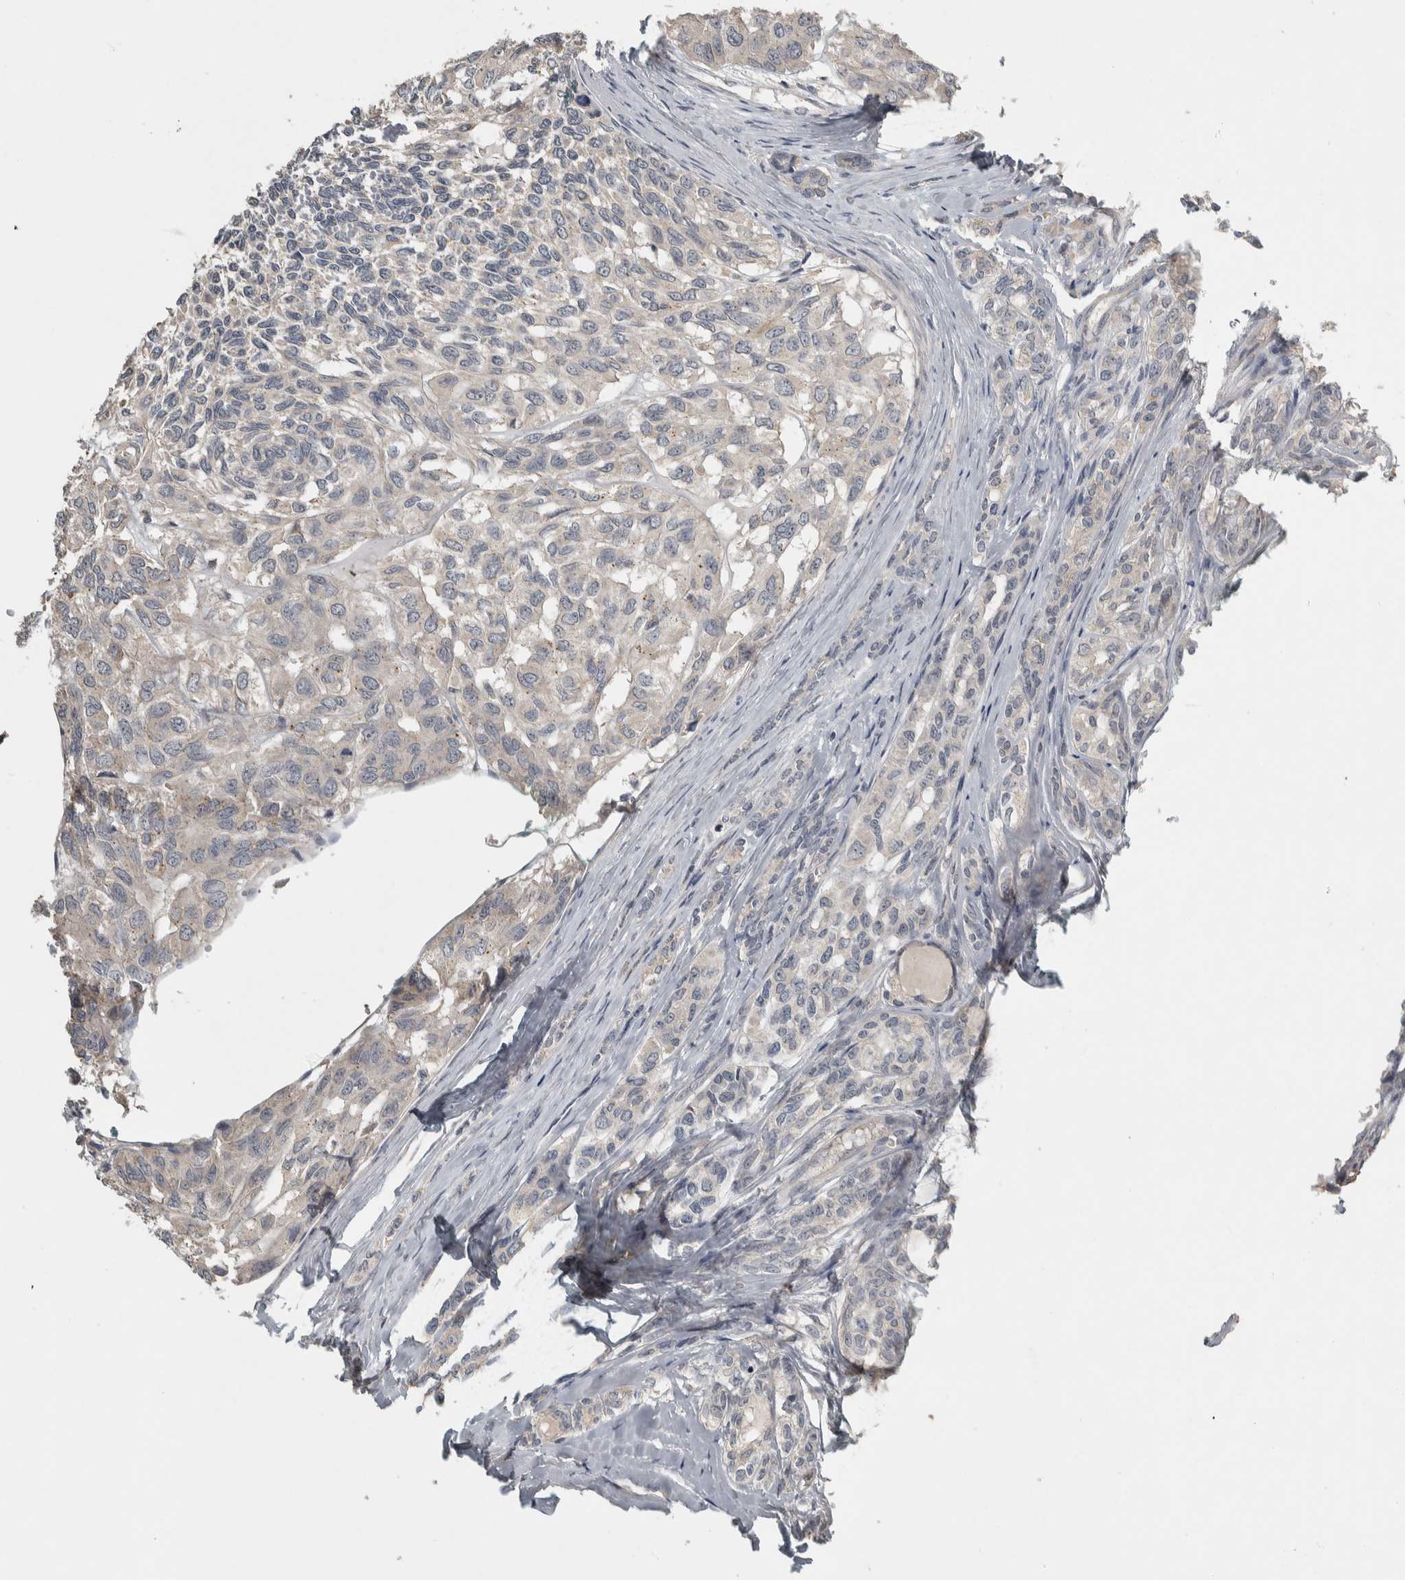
{"staining": {"intensity": "negative", "quantity": "none", "location": "none"}, "tissue": "head and neck cancer", "cell_type": "Tumor cells", "image_type": "cancer", "snomed": [{"axis": "morphology", "description": "Adenocarcinoma, NOS"}, {"axis": "topography", "description": "Salivary gland, NOS"}, {"axis": "topography", "description": "Head-Neck"}], "caption": "Micrograph shows no protein staining in tumor cells of head and neck cancer tissue. Nuclei are stained in blue.", "gene": "EIF3H", "patient": {"sex": "female", "age": 76}}